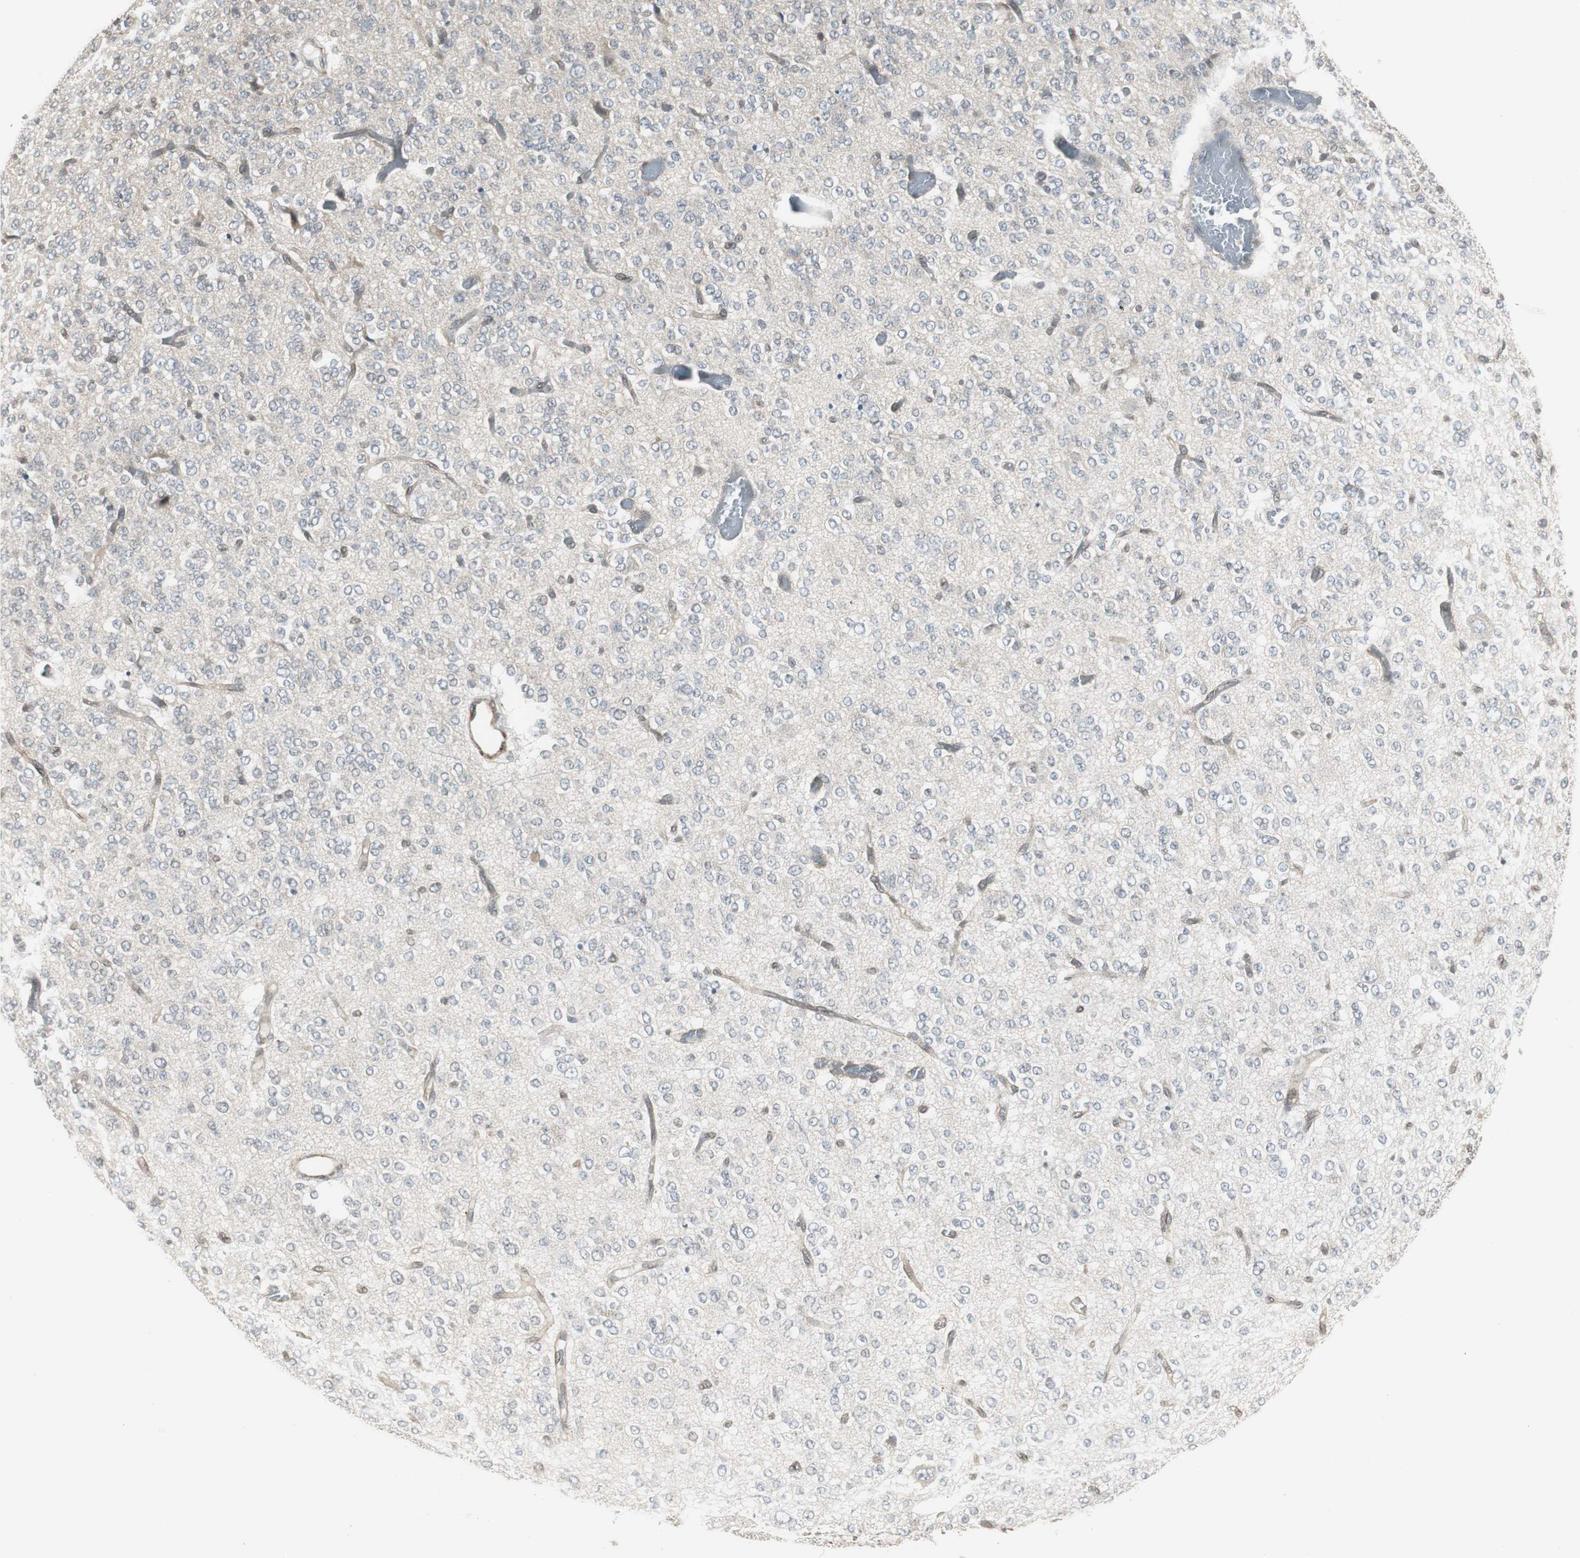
{"staining": {"intensity": "weak", "quantity": "<25%", "location": "cytoplasmic/membranous"}, "tissue": "glioma", "cell_type": "Tumor cells", "image_type": "cancer", "snomed": [{"axis": "morphology", "description": "Glioma, malignant, Low grade"}, {"axis": "topography", "description": "Brain"}], "caption": "Glioma was stained to show a protein in brown. There is no significant expression in tumor cells.", "gene": "SCYL3", "patient": {"sex": "male", "age": 38}}